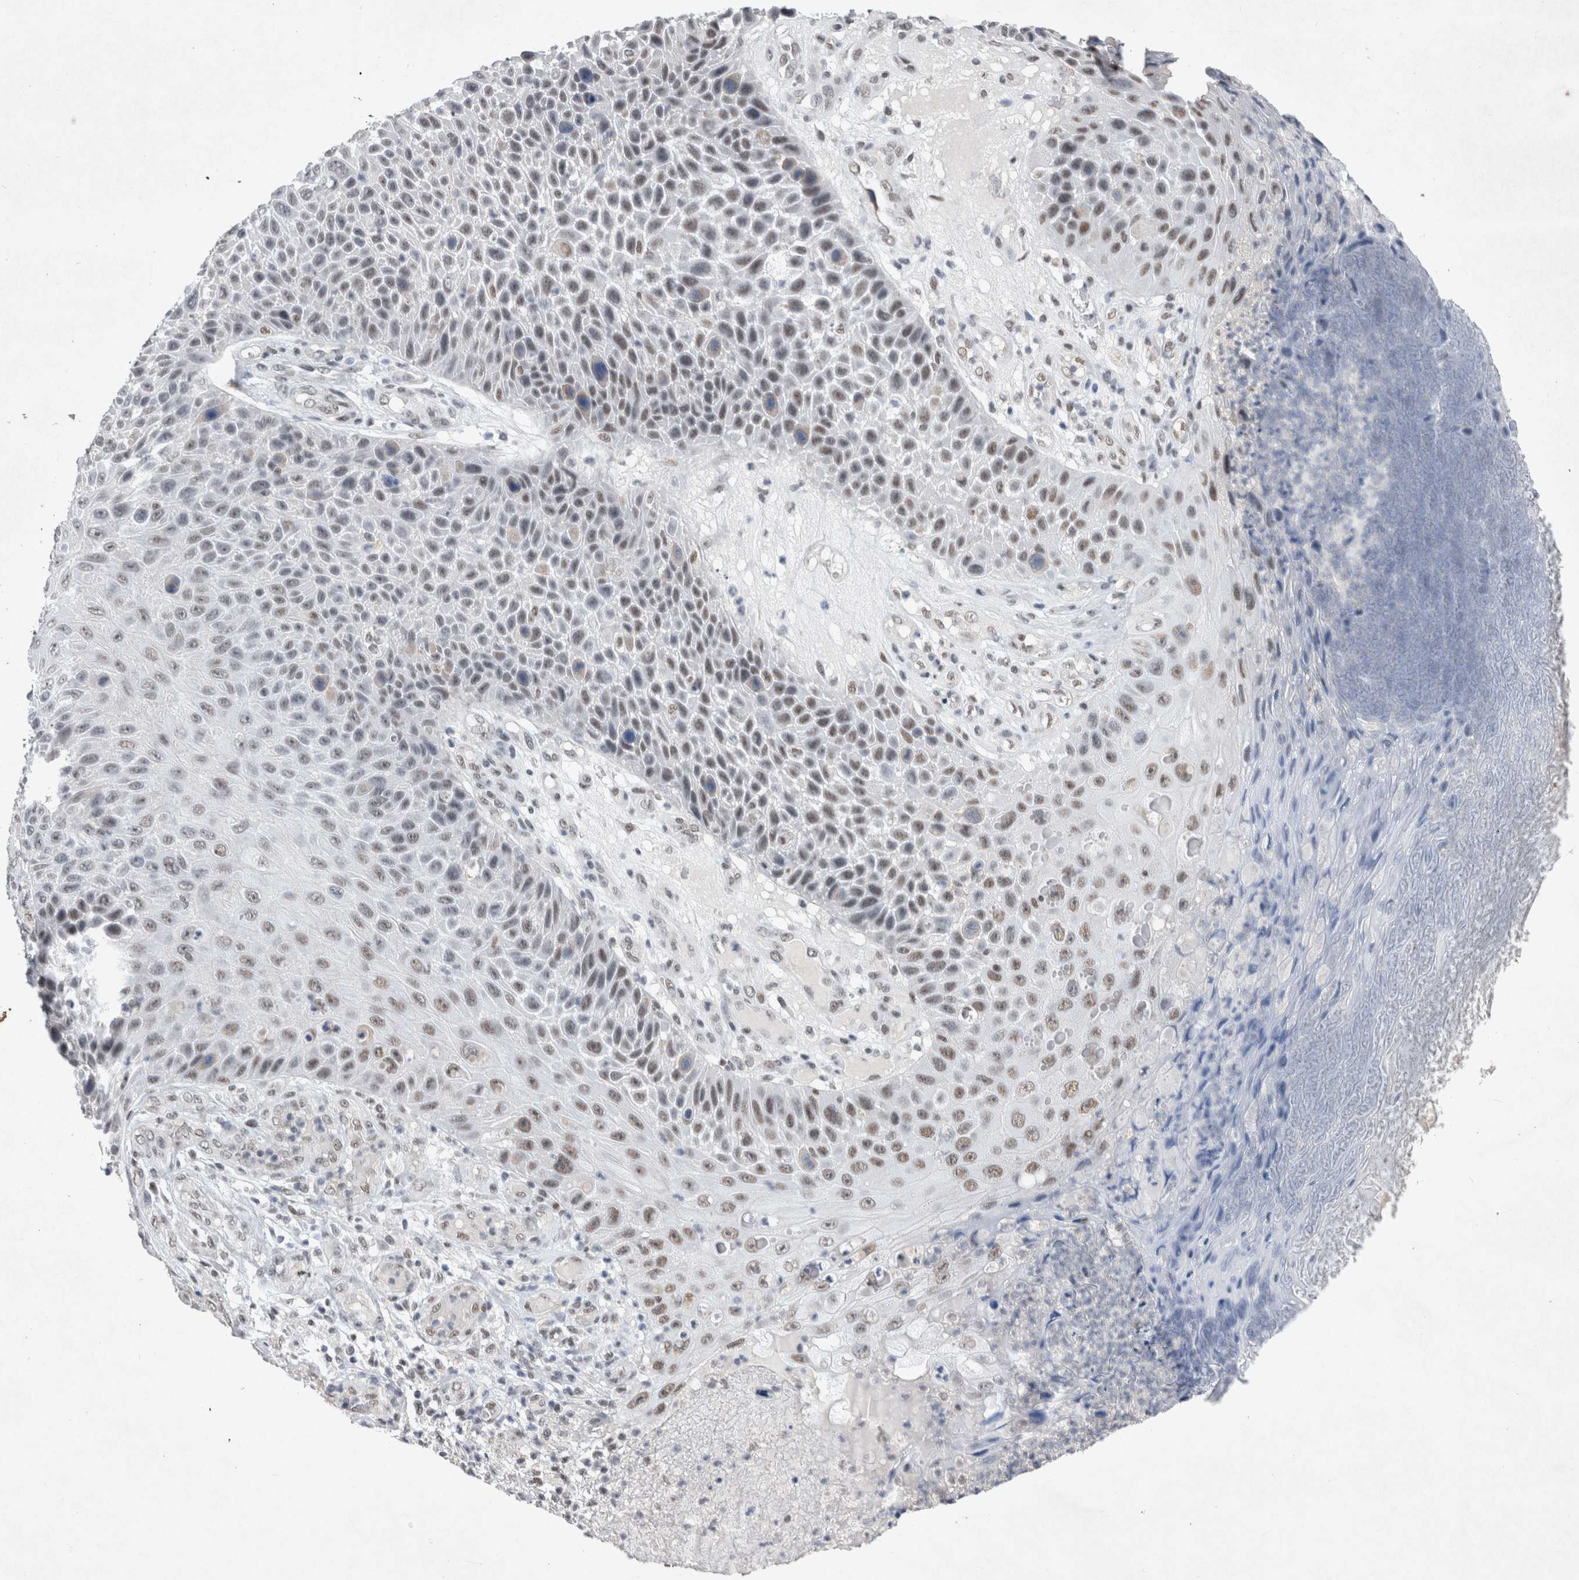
{"staining": {"intensity": "weak", "quantity": "25%-75%", "location": "nuclear"}, "tissue": "skin cancer", "cell_type": "Tumor cells", "image_type": "cancer", "snomed": [{"axis": "morphology", "description": "Squamous cell carcinoma, NOS"}, {"axis": "topography", "description": "Skin"}], "caption": "About 25%-75% of tumor cells in human squamous cell carcinoma (skin) display weak nuclear protein expression as visualized by brown immunohistochemical staining.", "gene": "RBM6", "patient": {"sex": "female", "age": 88}}